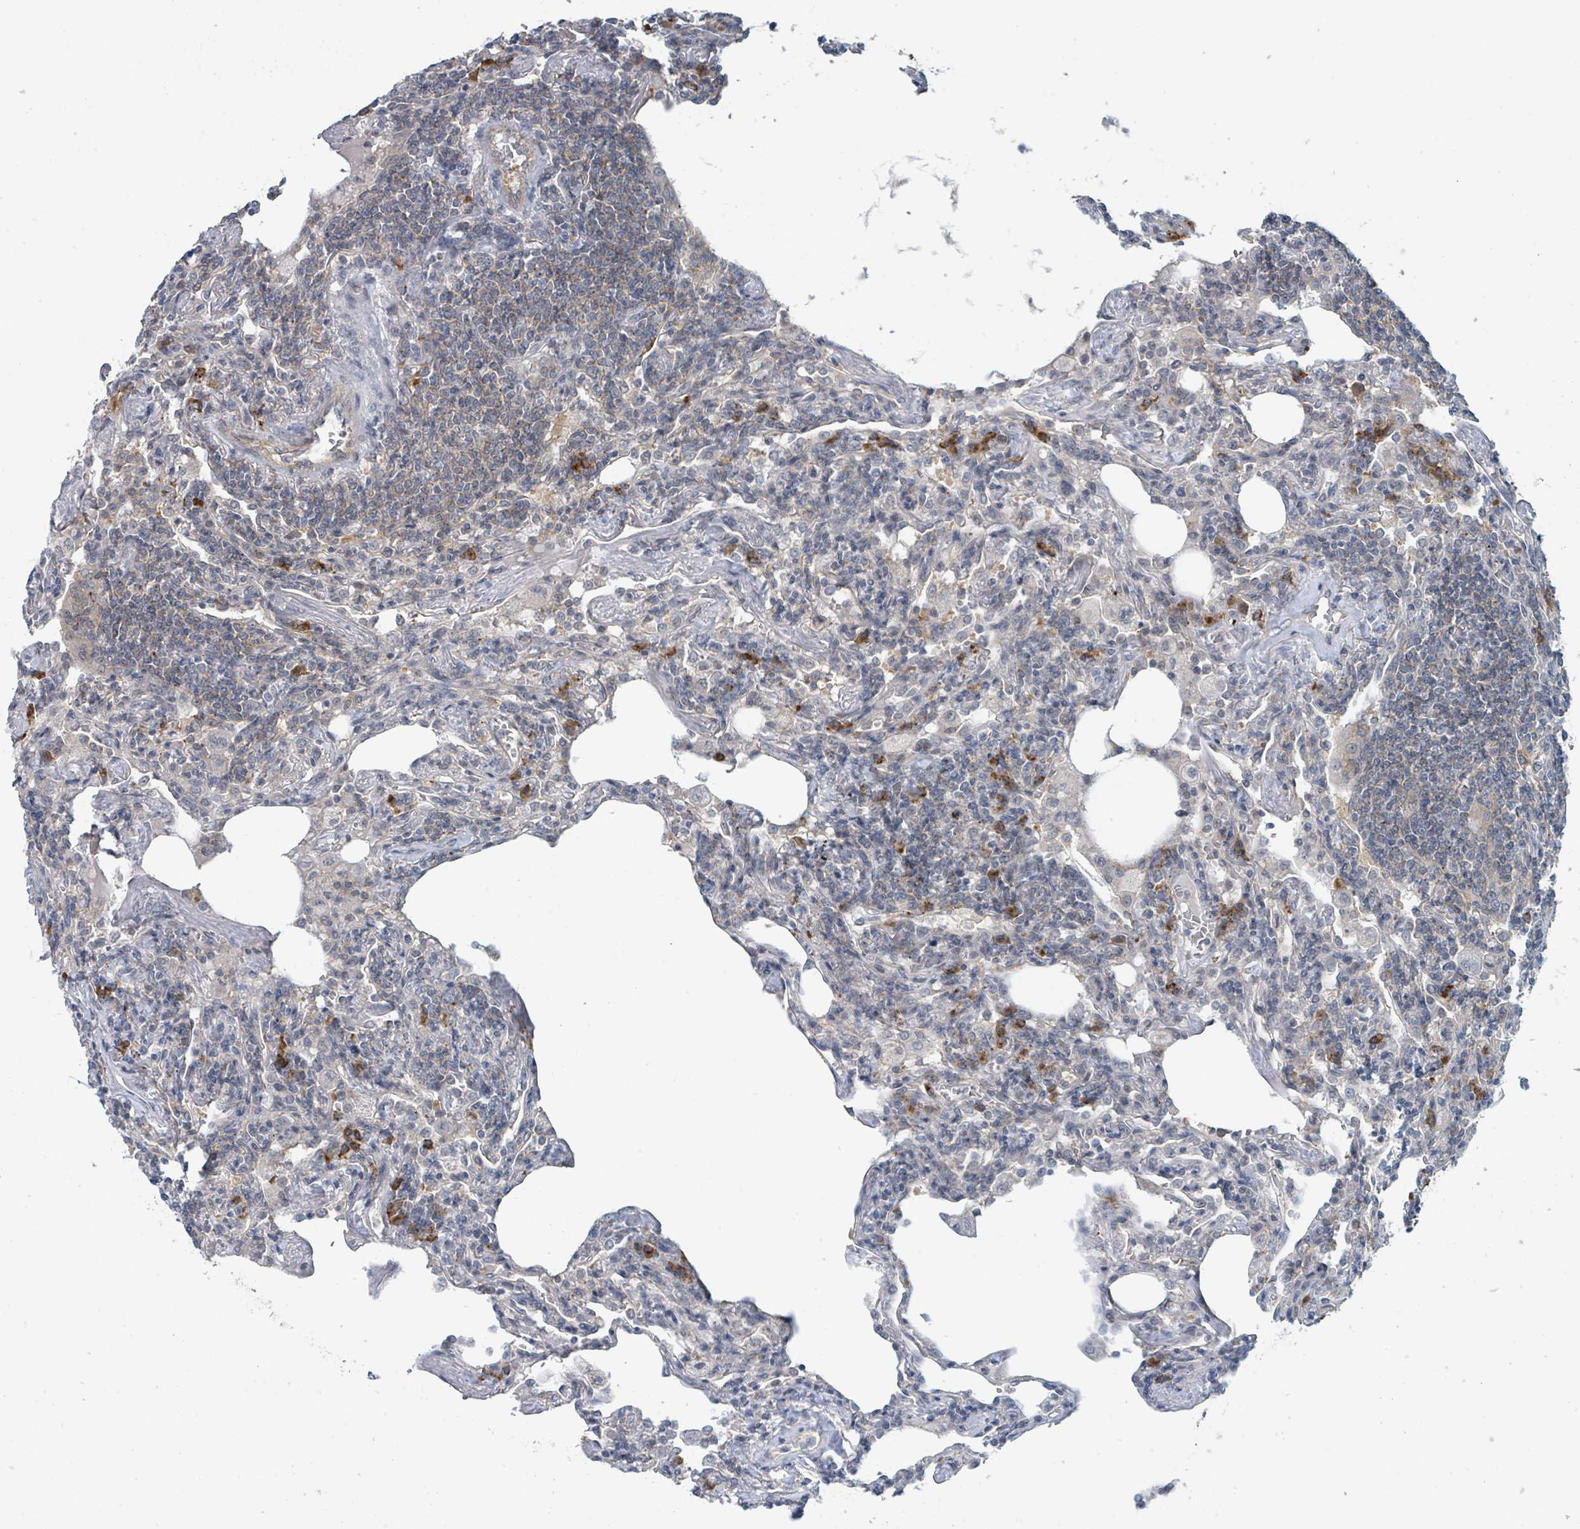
{"staining": {"intensity": "weak", "quantity": "25%-75%", "location": "cytoplasmic/membranous"}, "tissue": "lymphoma", "cell_type": "Tumor cells", "image_type": "cancer", "snomed": [{"axis": "morphology", "description": "Malignant lymphoma, non-Hodgkin's type, Low grade"}, {"axis": "topography", "description": "Lung"}], "caption": "Lymphoma stained with a protein marker shows weak staining in tumor cells.", "gene": "ANKRD55", "patient": {"sex": "female", "age": 71}}